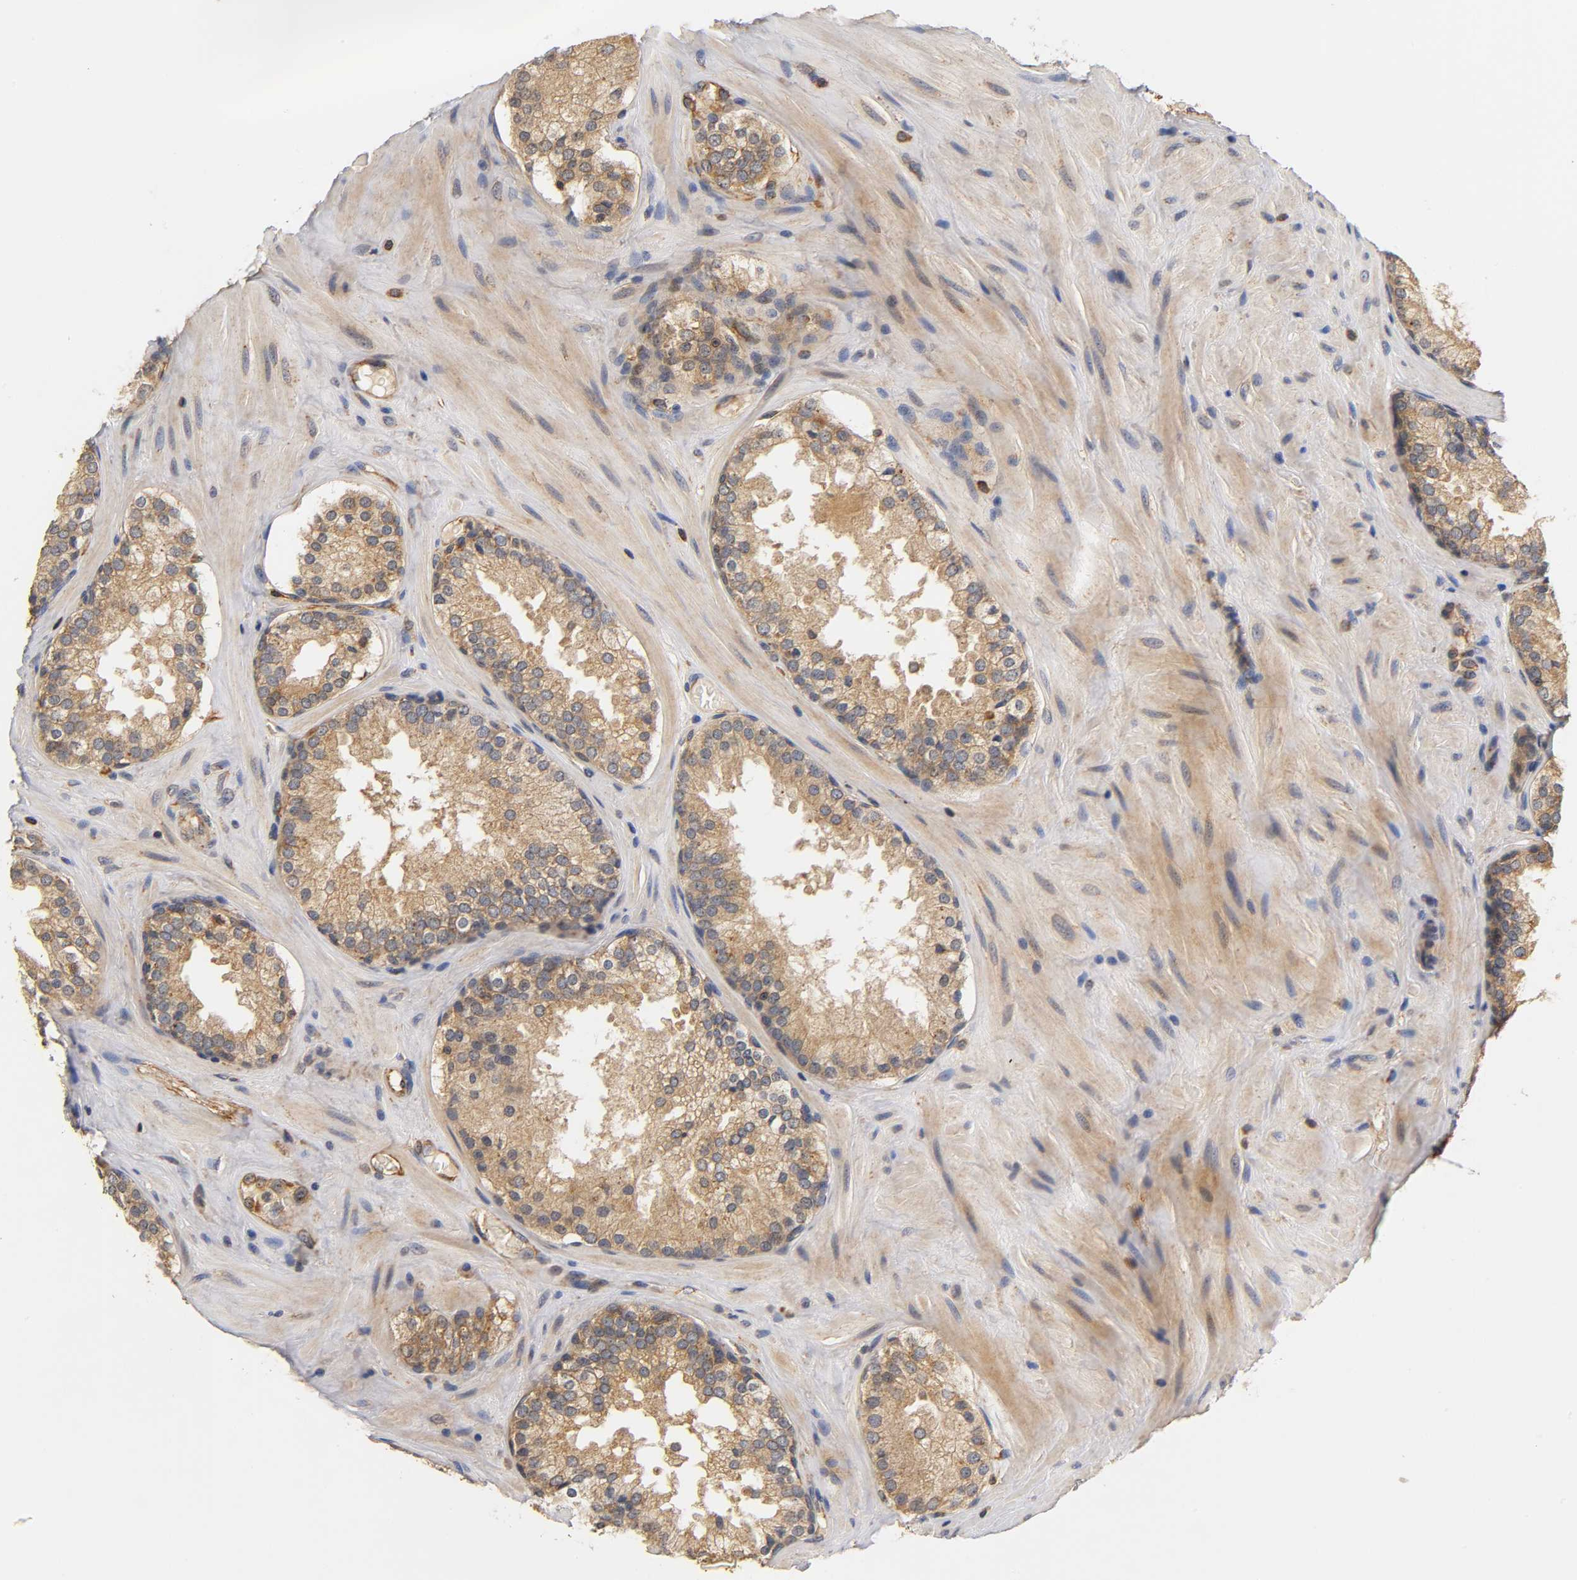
{"staining": {"intensity": "moderate", "quantity": ">75%", "location": "cytoplasmic/membranous"}, "tissue": "prostate cancer", "cell_type": "Tumor cells", "image_type": "cancer", "snomed": [{"axis": "morphology", "description": "Adenocarcinoma, High grade"}, {"axis": "topography", "description": "Prostate"}], "caption": "The micrograph exhibits staining of prostate cancer, revealing moderate cytoplasmic/membranous protein staining (brown color) within tumor cells.", "gene": "SCAP", "patient": {"sex": "male", "age": 70}}